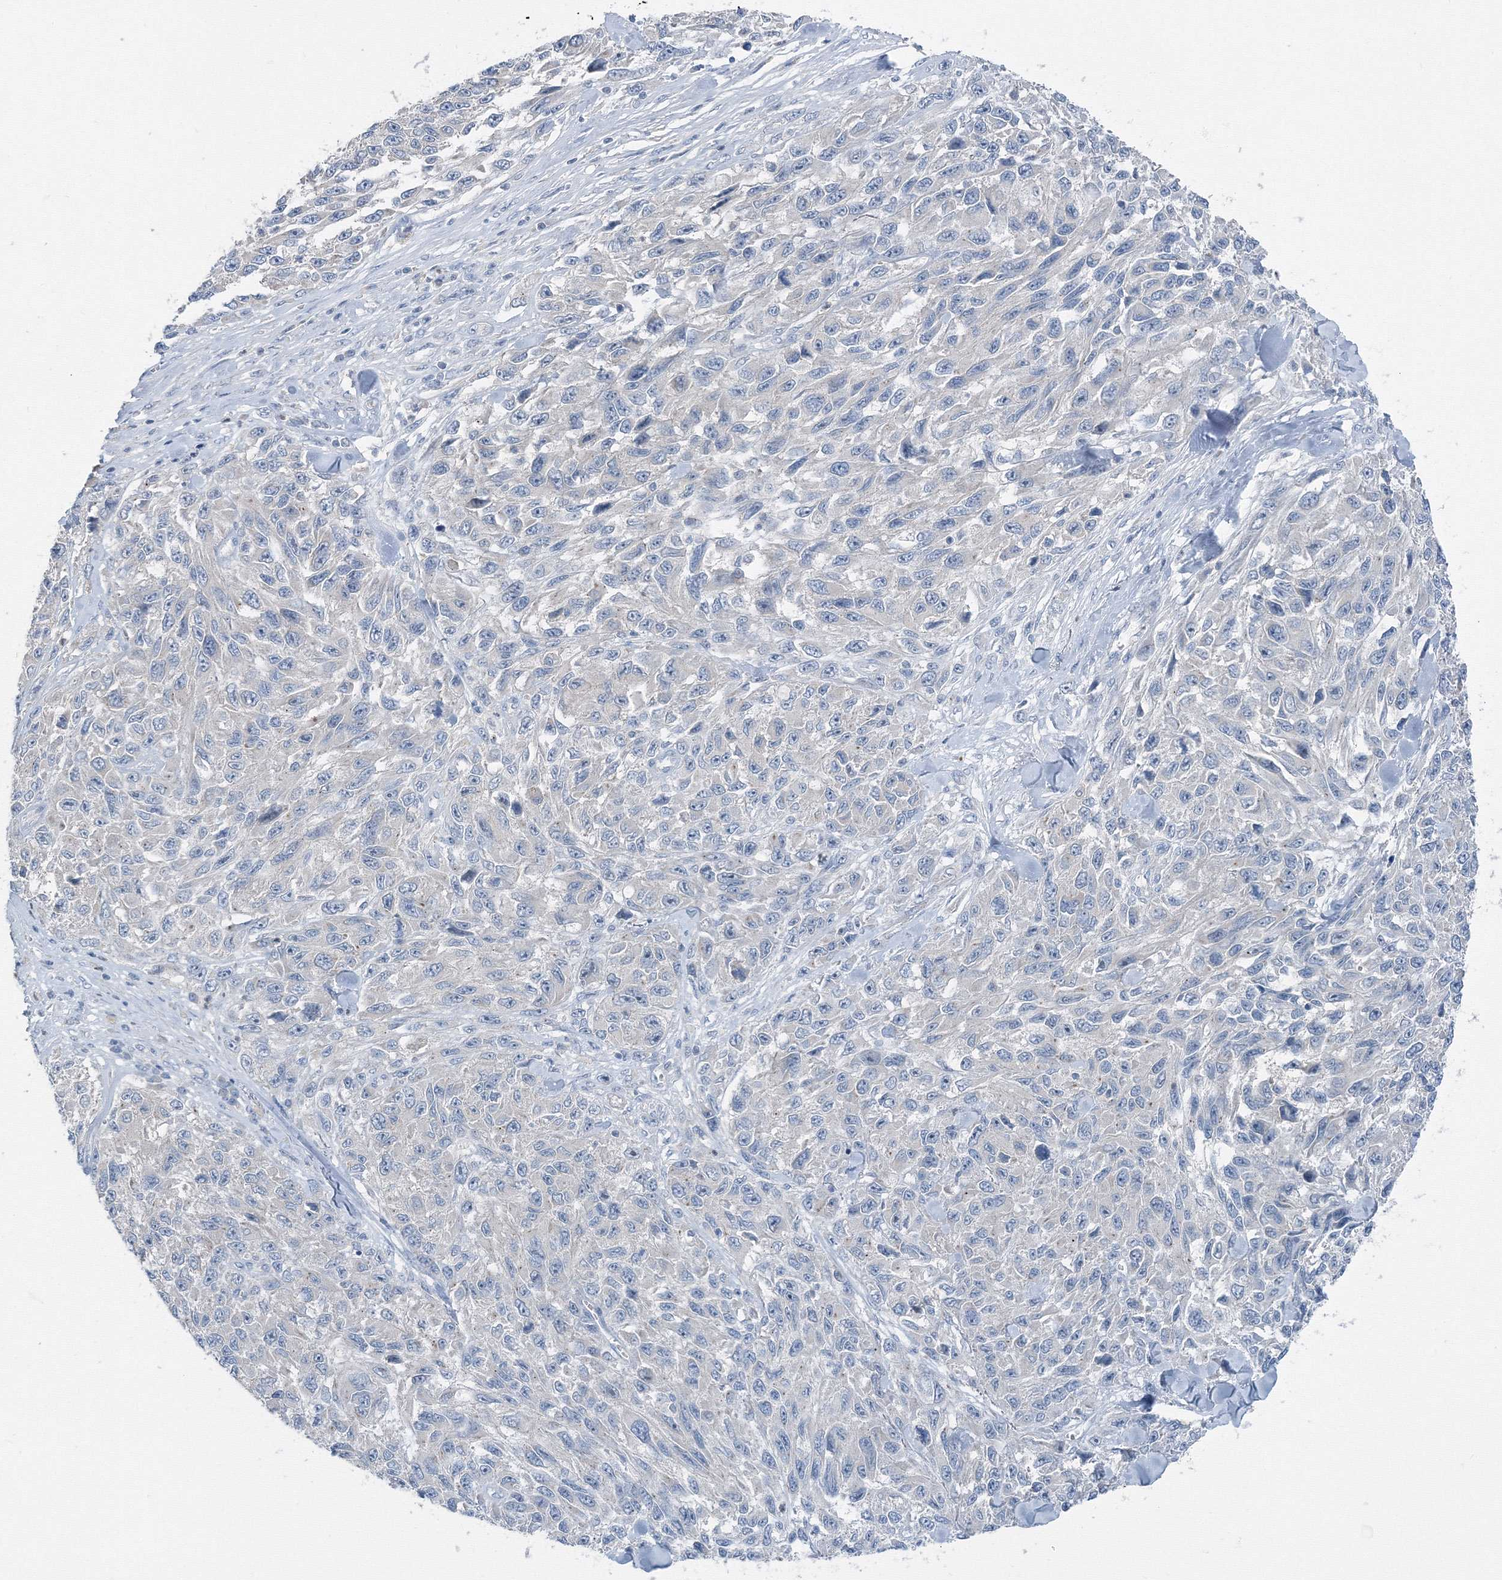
{"staining": {"intensity": "negative", "quantity": "none", "location": "none"}, "tissue": "melanoma", "cell_type": "Tumor cells", "image_type": "cancer", "snomed": [{"axis": "morphology", "description": "Malignant melanoma, NOS"}, {"axis": "topography", "description": "Skin"}], "caption": "The micrograph displays no staining of tumor cells in malignant melanoma.", "gene": "AASDH", "patient": {"sex": "female", "age": 96}}